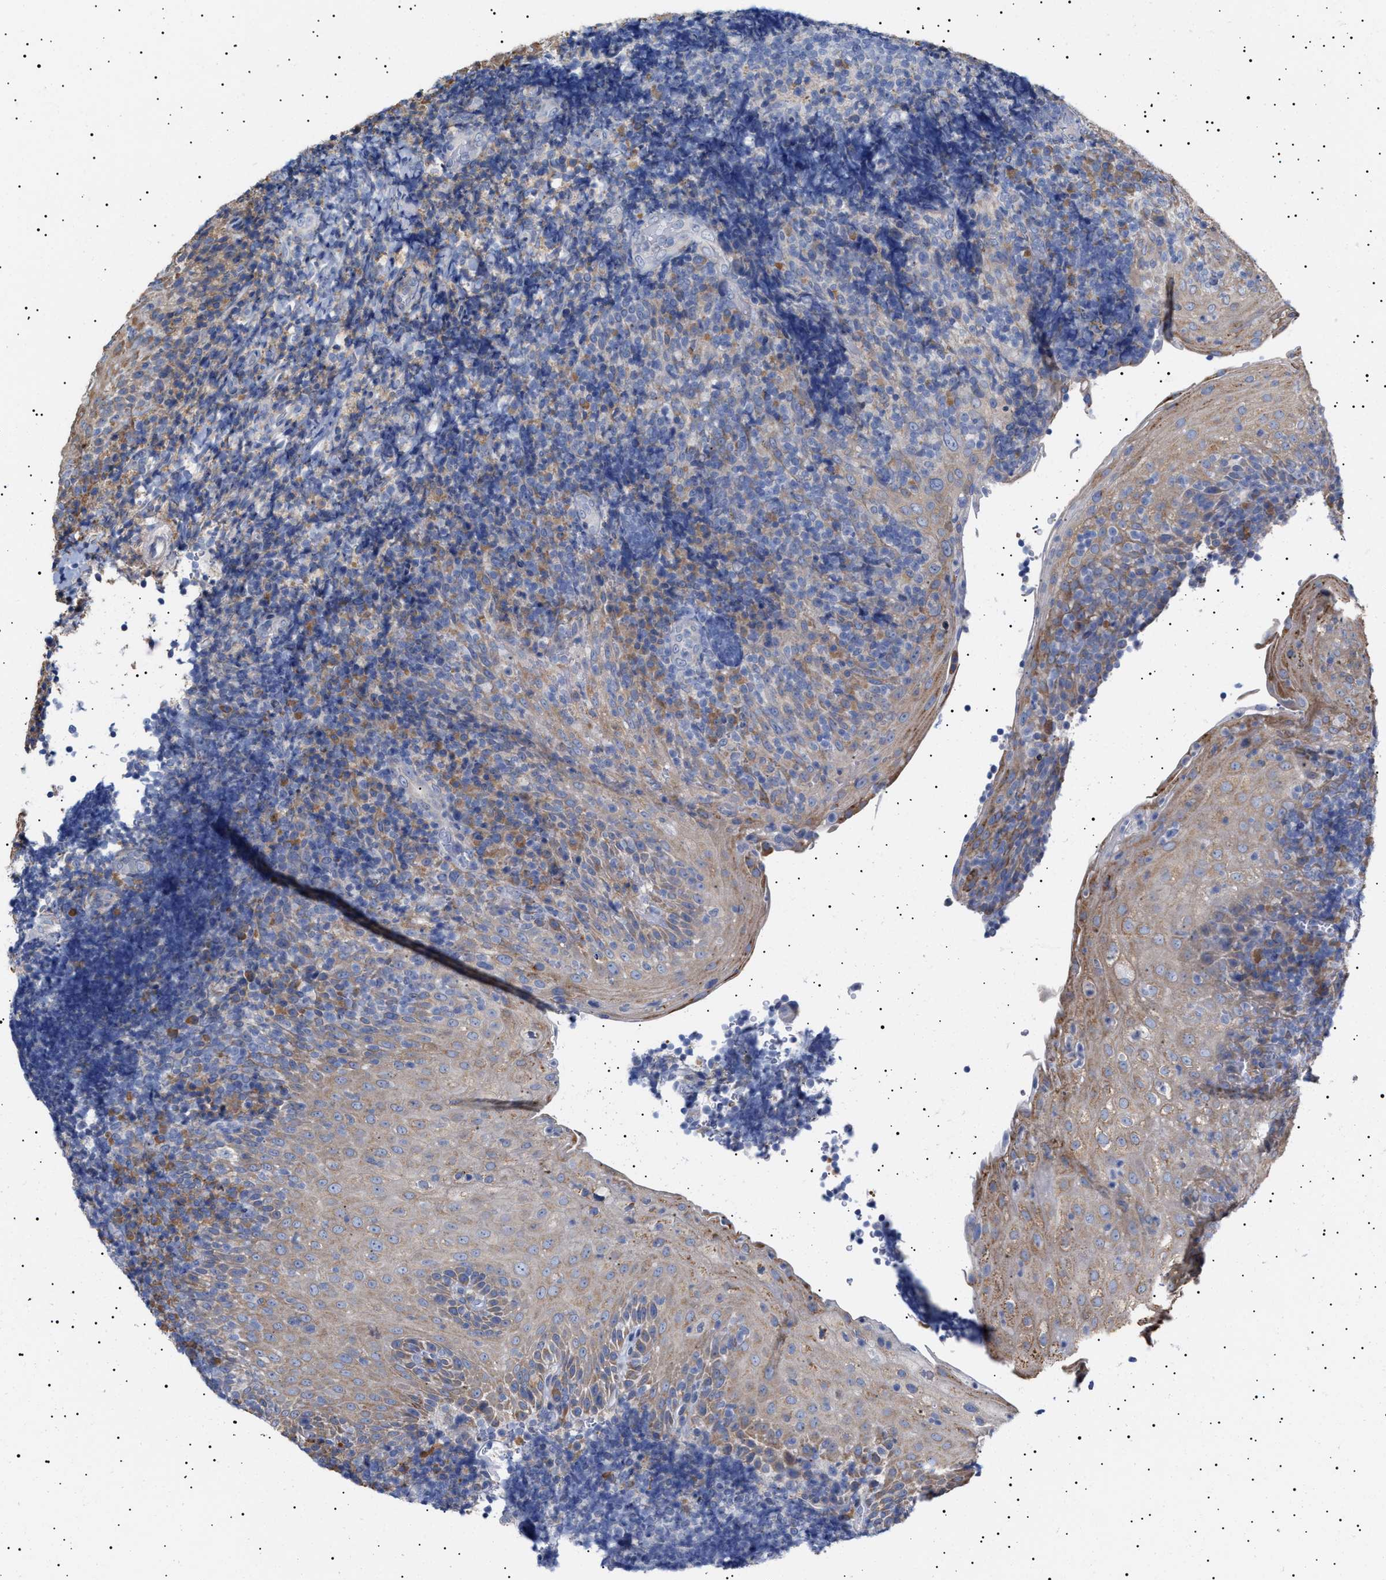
{"staining": {"intensity": "negative", "quantity": "none", "location": "none"}, "tissue": "tonsil", "cell_type": "Germinal center cells", "image_type": "normal", "snomed": [{"axis": "morphology", "description": "Normal tissue, NOS"}, {"axis": "topography", "description": "Tonsil"}], "caption": "This photomicrograph is of normal tonsil stained with immunohistochemistry to label a protein in brown with the nuclei are counter-stained blue. There is no expression in germinal center cells.", "gene": "ERCC6L2", "patient": {"sex": "male", "age": 37}}